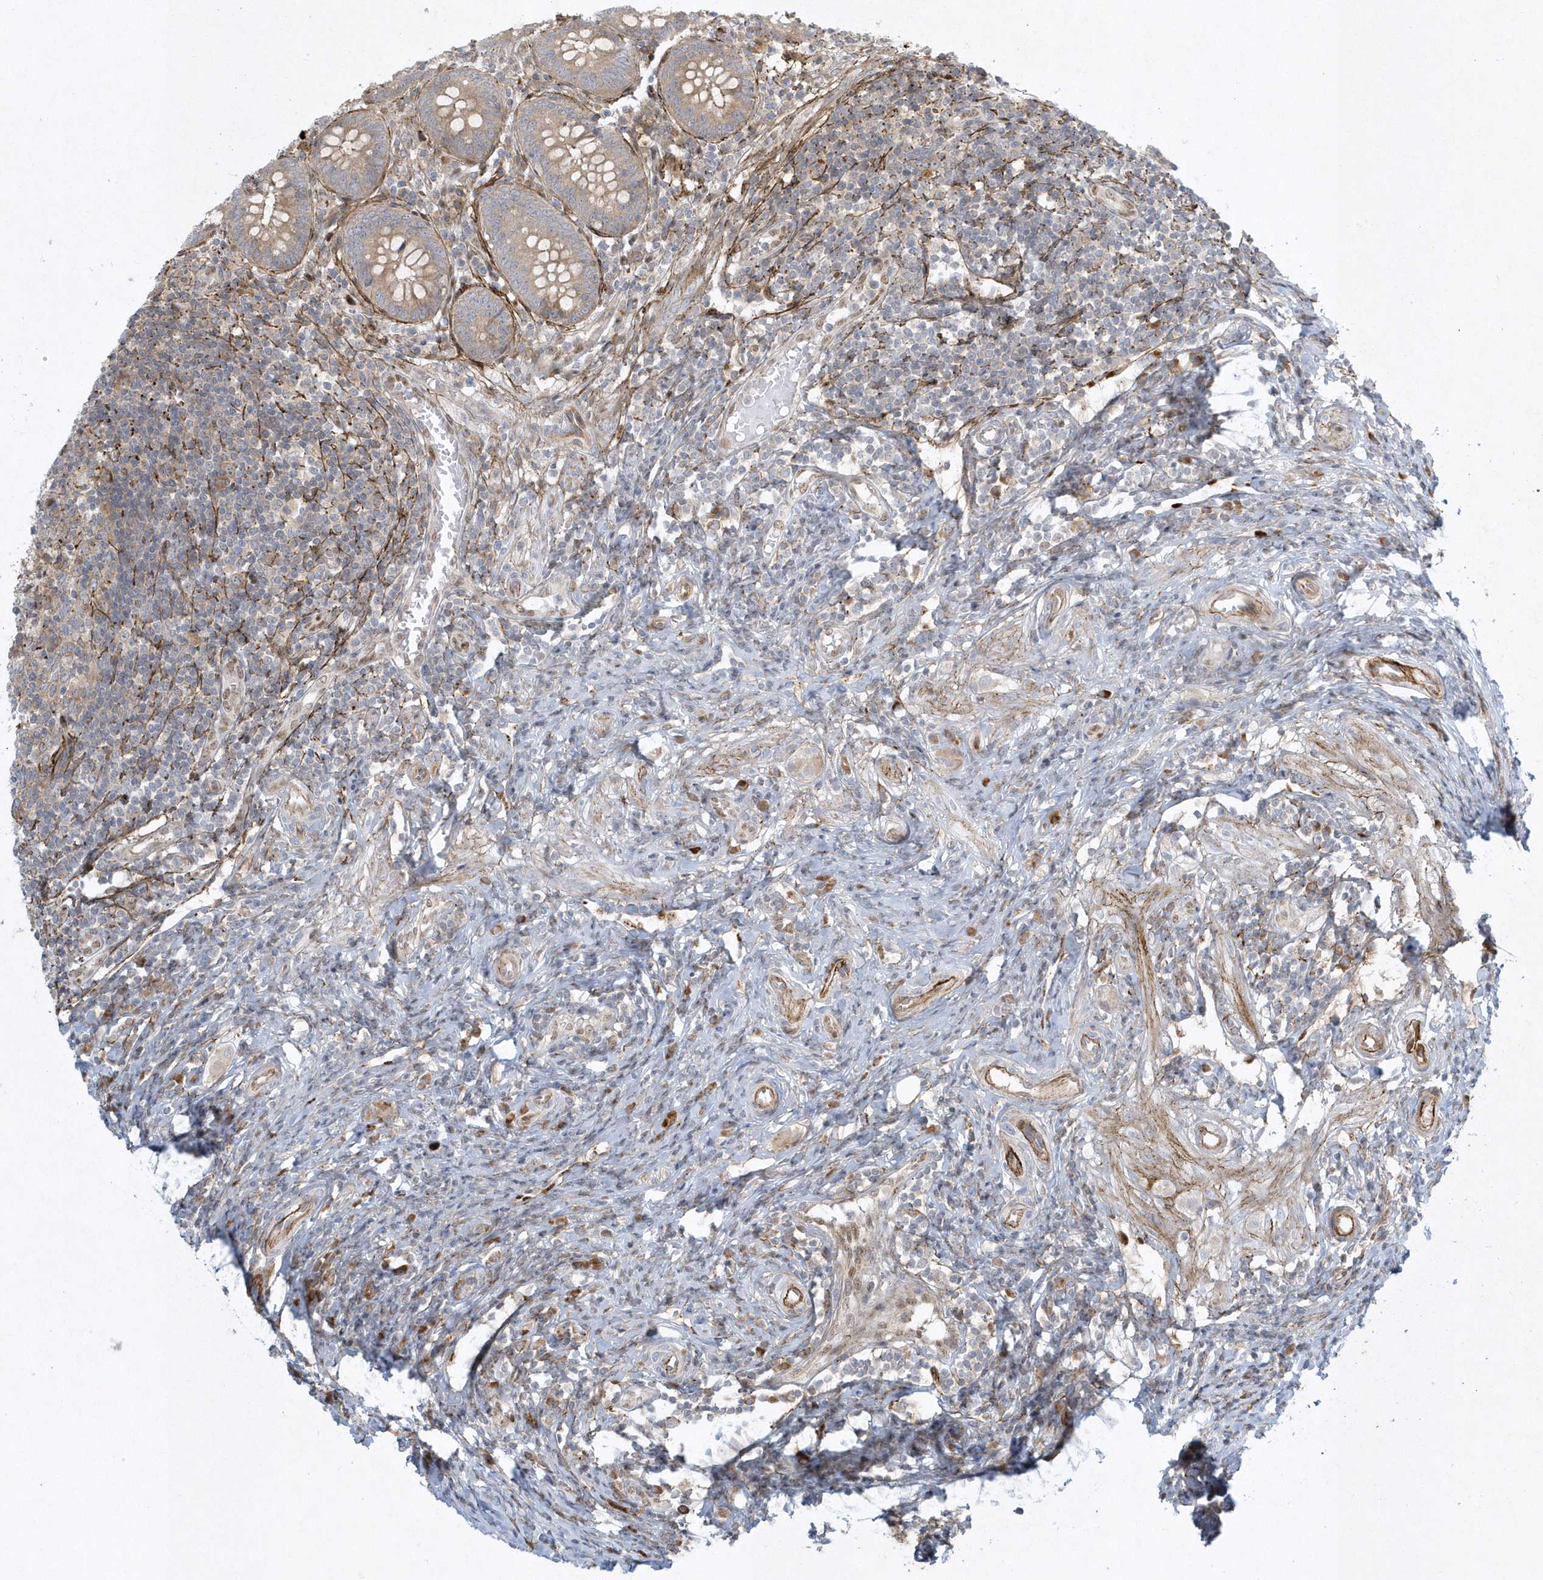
{"staining": {"intensity": "weak", "quantity": ">75%", "location": "cytoplasmic/membranous"}, "tissue": "appendix", "cell_type": "Glandular cells", "image_type": "normal", "snomed": [{"axis": "morphology", "description": "Normal tissue, NOS"}, {"axis": "topography", "description": "Appendix"}], "caption": "This is a histology image of immunohistochemistry (IHC) staining of benign appendix, which shows weak positivity in the cytoplasmic/membranous of glandular cells.", "gene": "MASP2", "patient": {"sex": "female", "age": 54}}